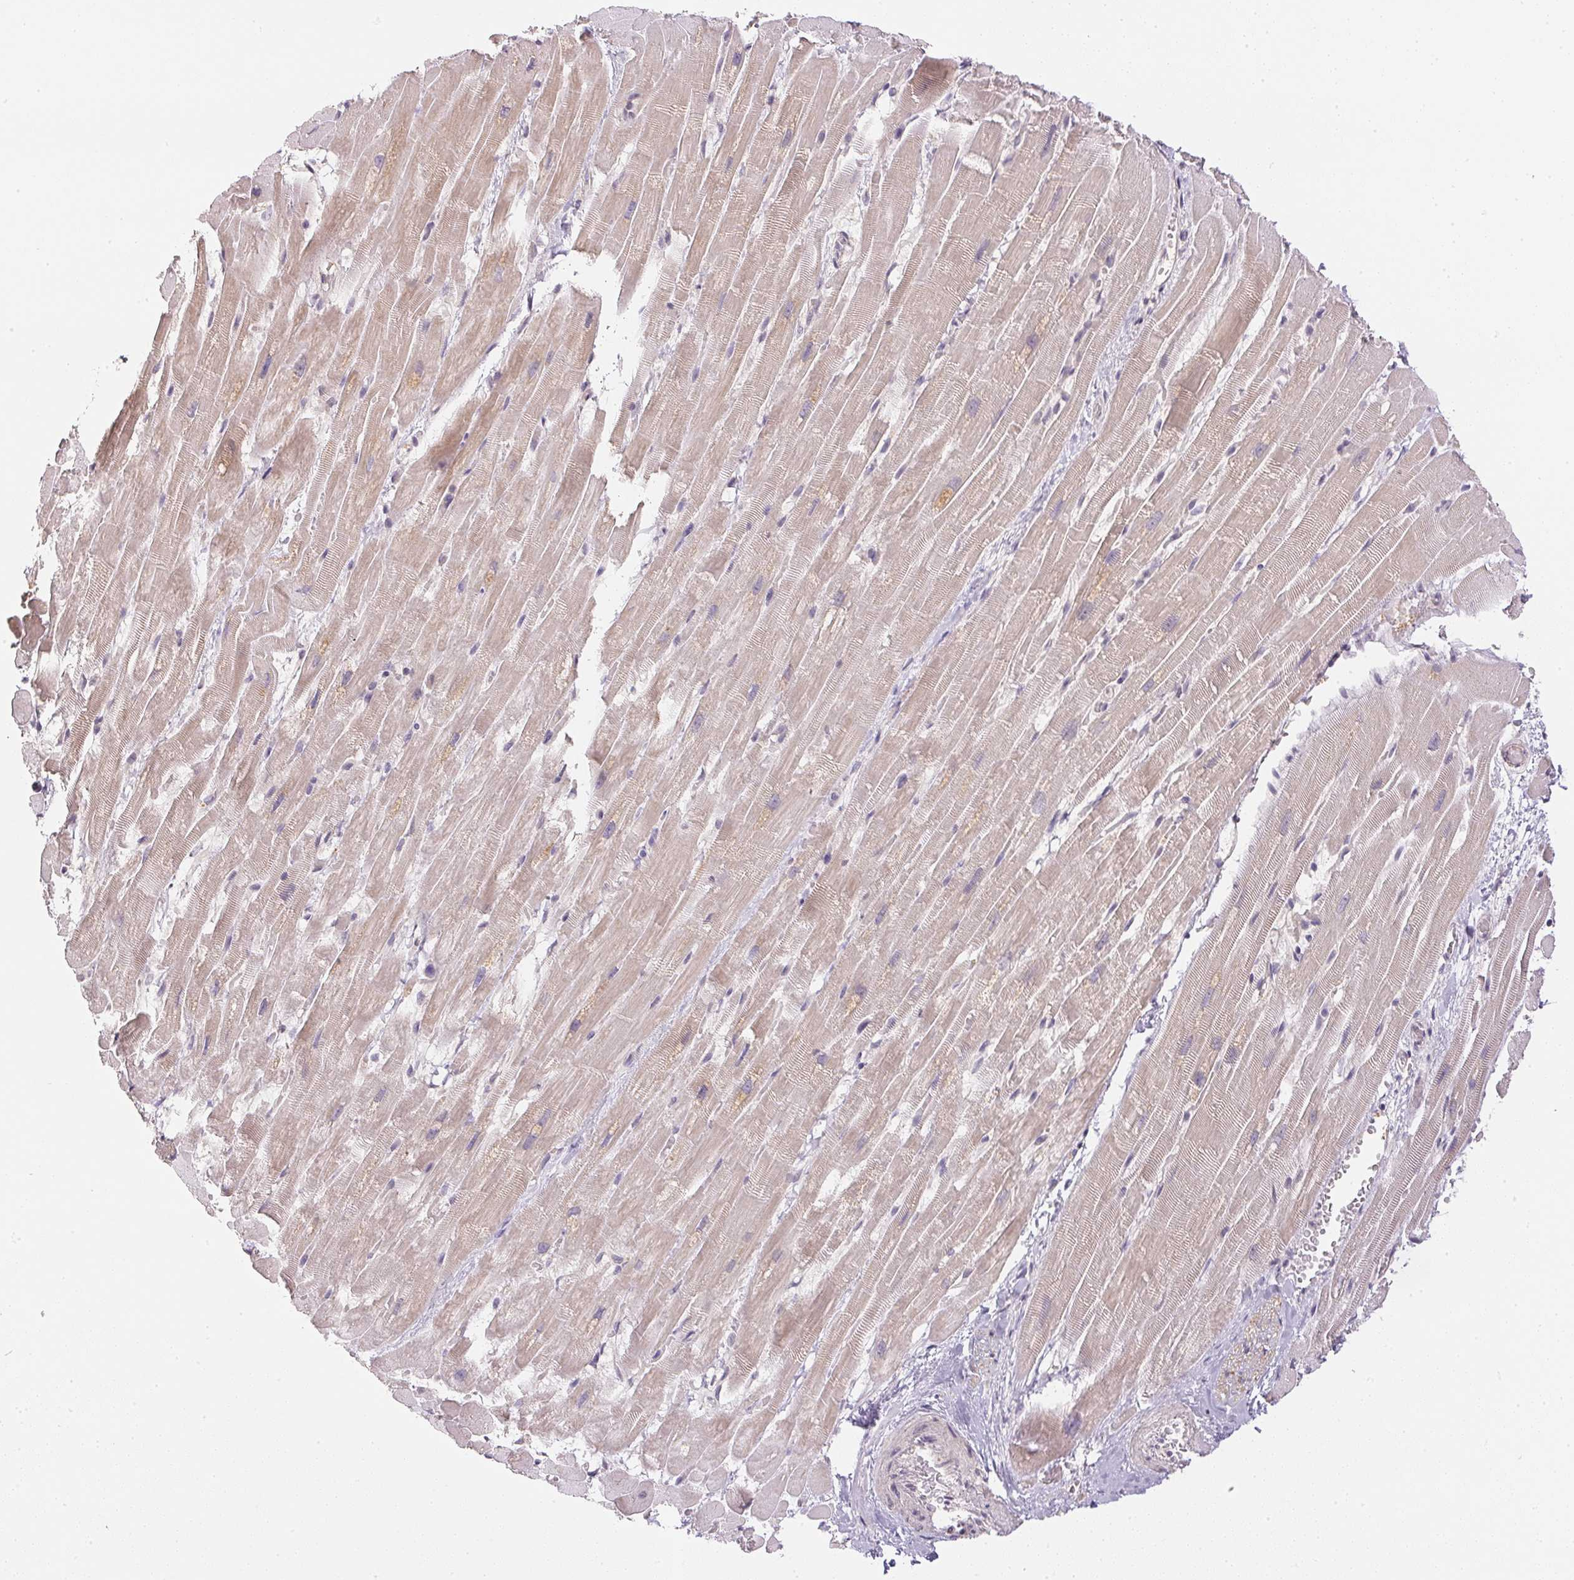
{"staining": {"intensity": "weak", "quantity": "25%-75%", "location": "cytoplasmic/membranous"}, "tissue": "heart muscle", "cell_type": "Cardiomyocytes", "image_type": "normal", "snomed": [{"axis": "morphology", "description": "Normal tissue, NOS"}, {"axis": "topography", "description": "Heart"}], "caption": "Protein staining reveals weak cytoplasmic/membranous positivity in approximately 25%-75% of cardiomyocytes in benign heart muscle. Using DAB (brown) and hematoxylin (blue) stains, captured at high magnification using brightfield microscopy.", "gene": "TTC23L", "patient": {"sex": "male", "age": 37}}